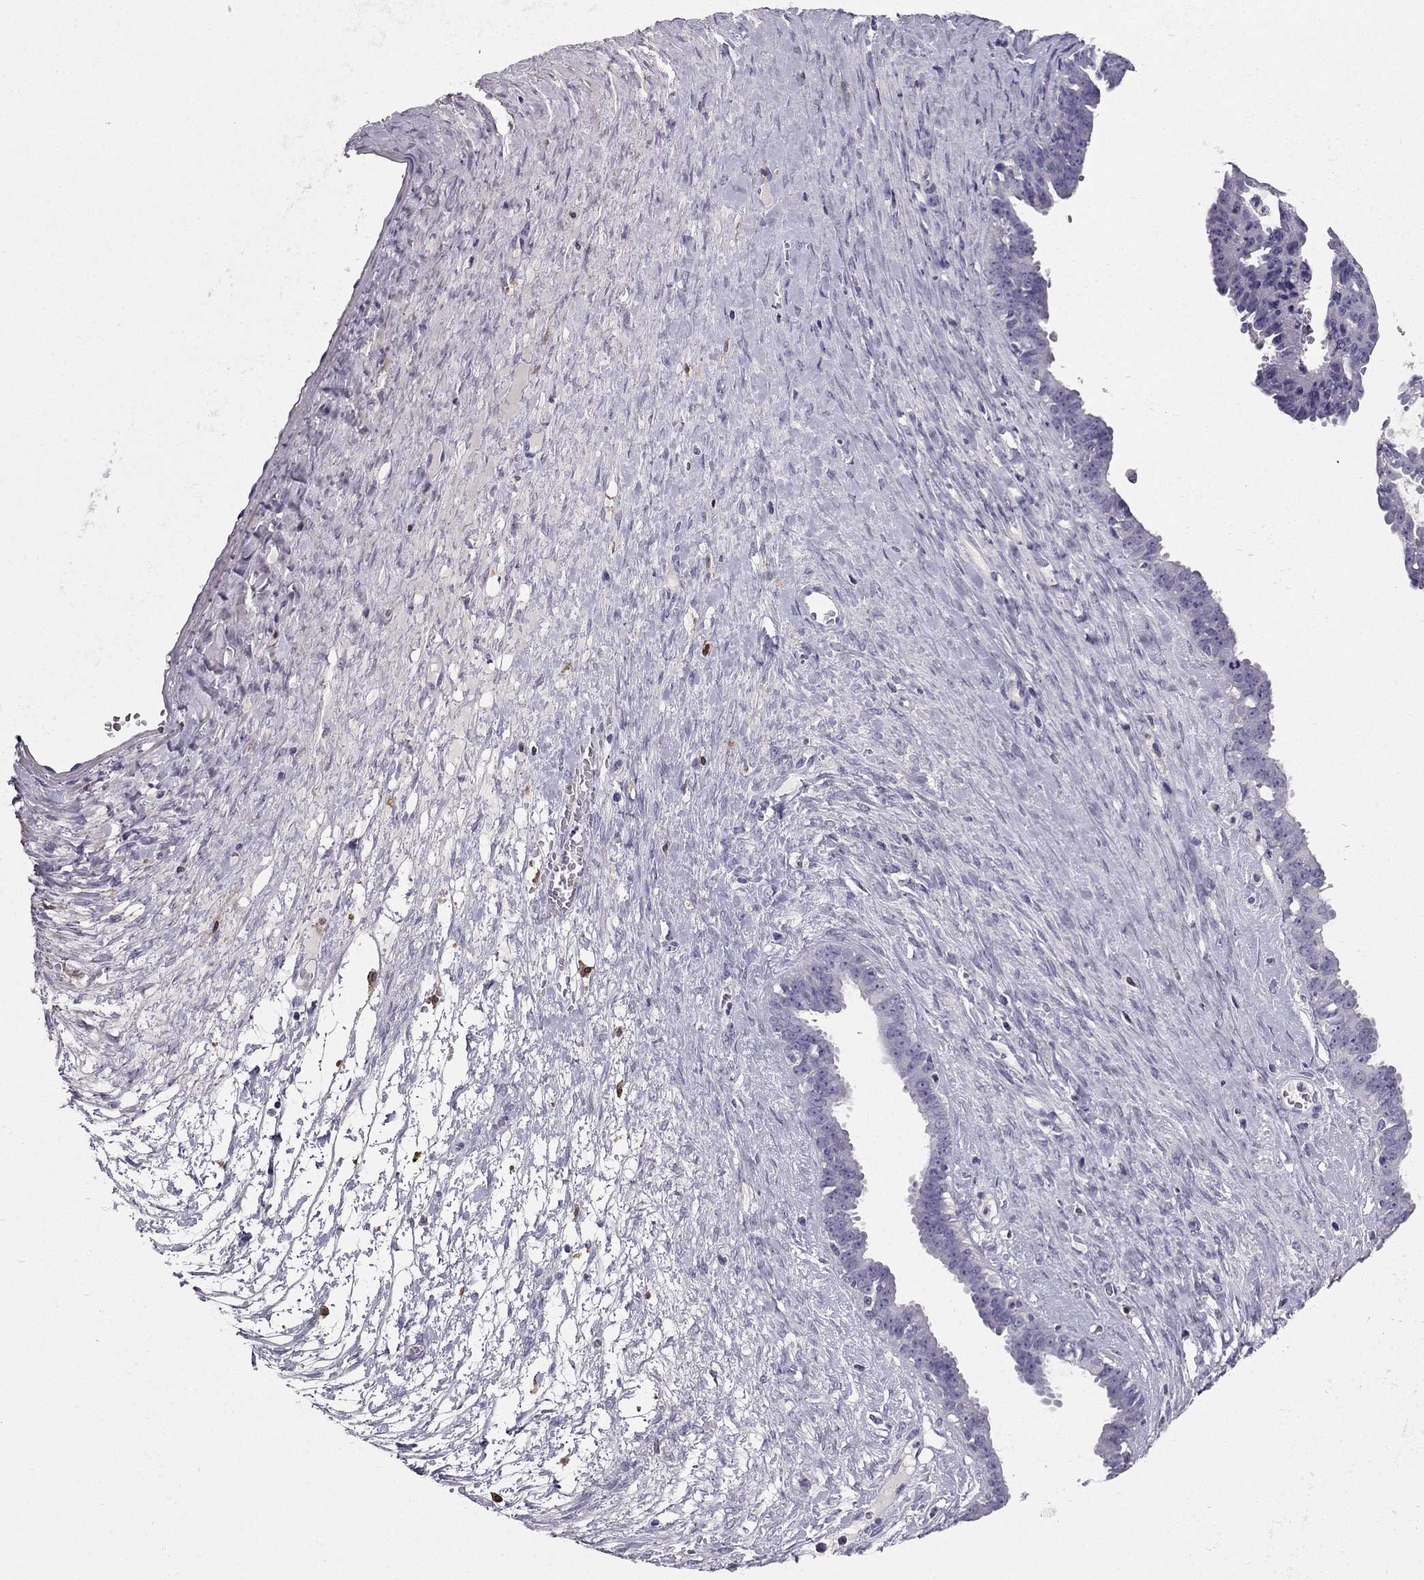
{"staining": {"intensity": "negative", "quantity": "none", "location": "none"}, "tissue": "ovarian cancer", "cell_type": "Tumor cells", "image_type": "cancer", "snomed": [{"axis": "morphology", "description": "Cystadenocarcinoma, serous, NOS"}, {"axis": "topography", "description": "Ovary"}], "caption": "Protein analysis of ovarian cancer reveals no significant expression in tumor cells.", "gene": "LMTK3", "patient": {"sex": "female", "age": 71}}